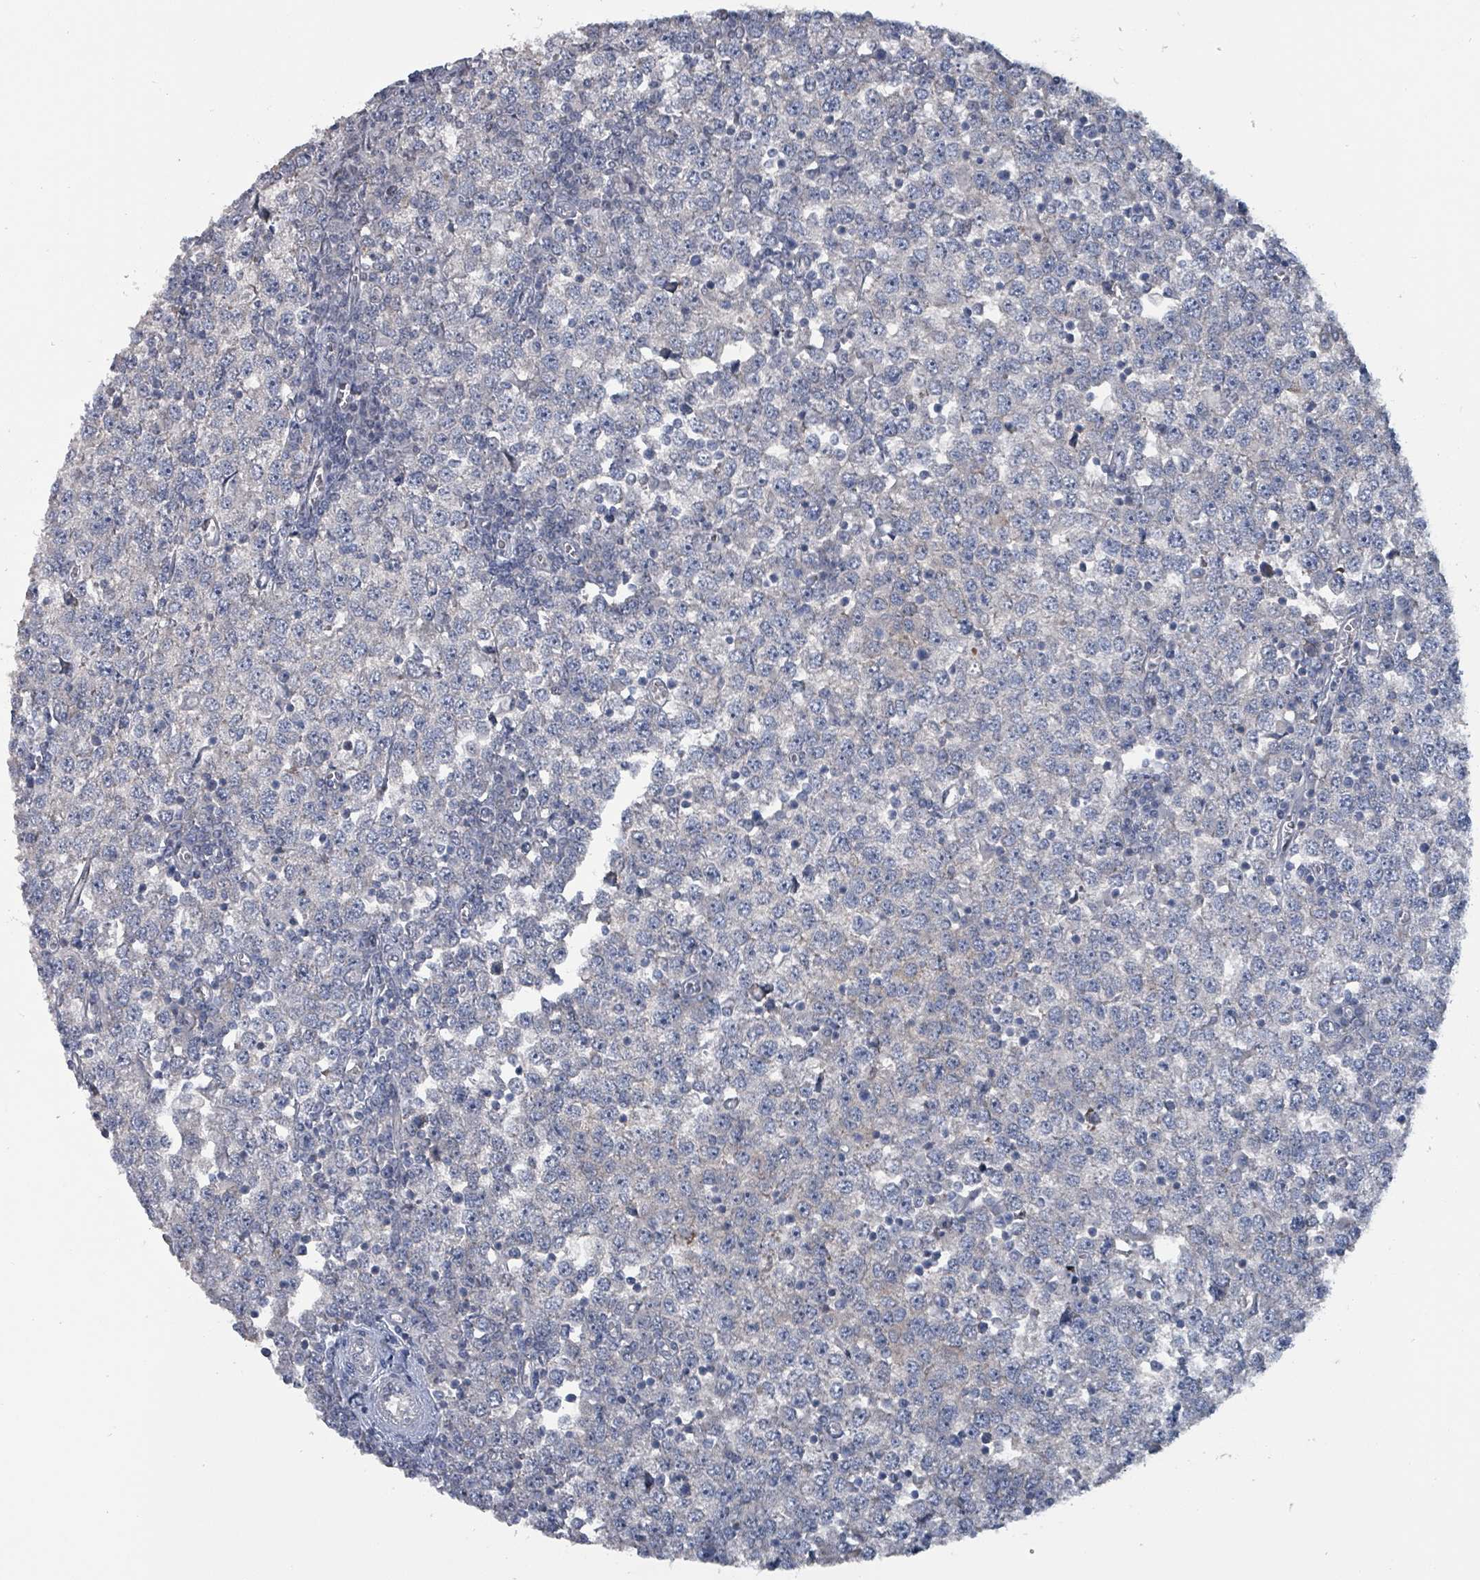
{"staining": {"intensity": "negative", "quantity": "none", "location": "none"}, "tissue": "testis cancer", "cell_type": "Tumor cells", "image_type": "cancer", "snomed": [{"axis": "morphology", "description": "Seminoma, NOS"}, {"axis": "topography", "description": "Testis"}], "caption": "Immunohistochemical staining of seminoma (testis) shows no significant expression in tumor cells. Nuclei are stained in blue.", "gene": "BIVM", "patient": {"sex": "male", "age": 65}}